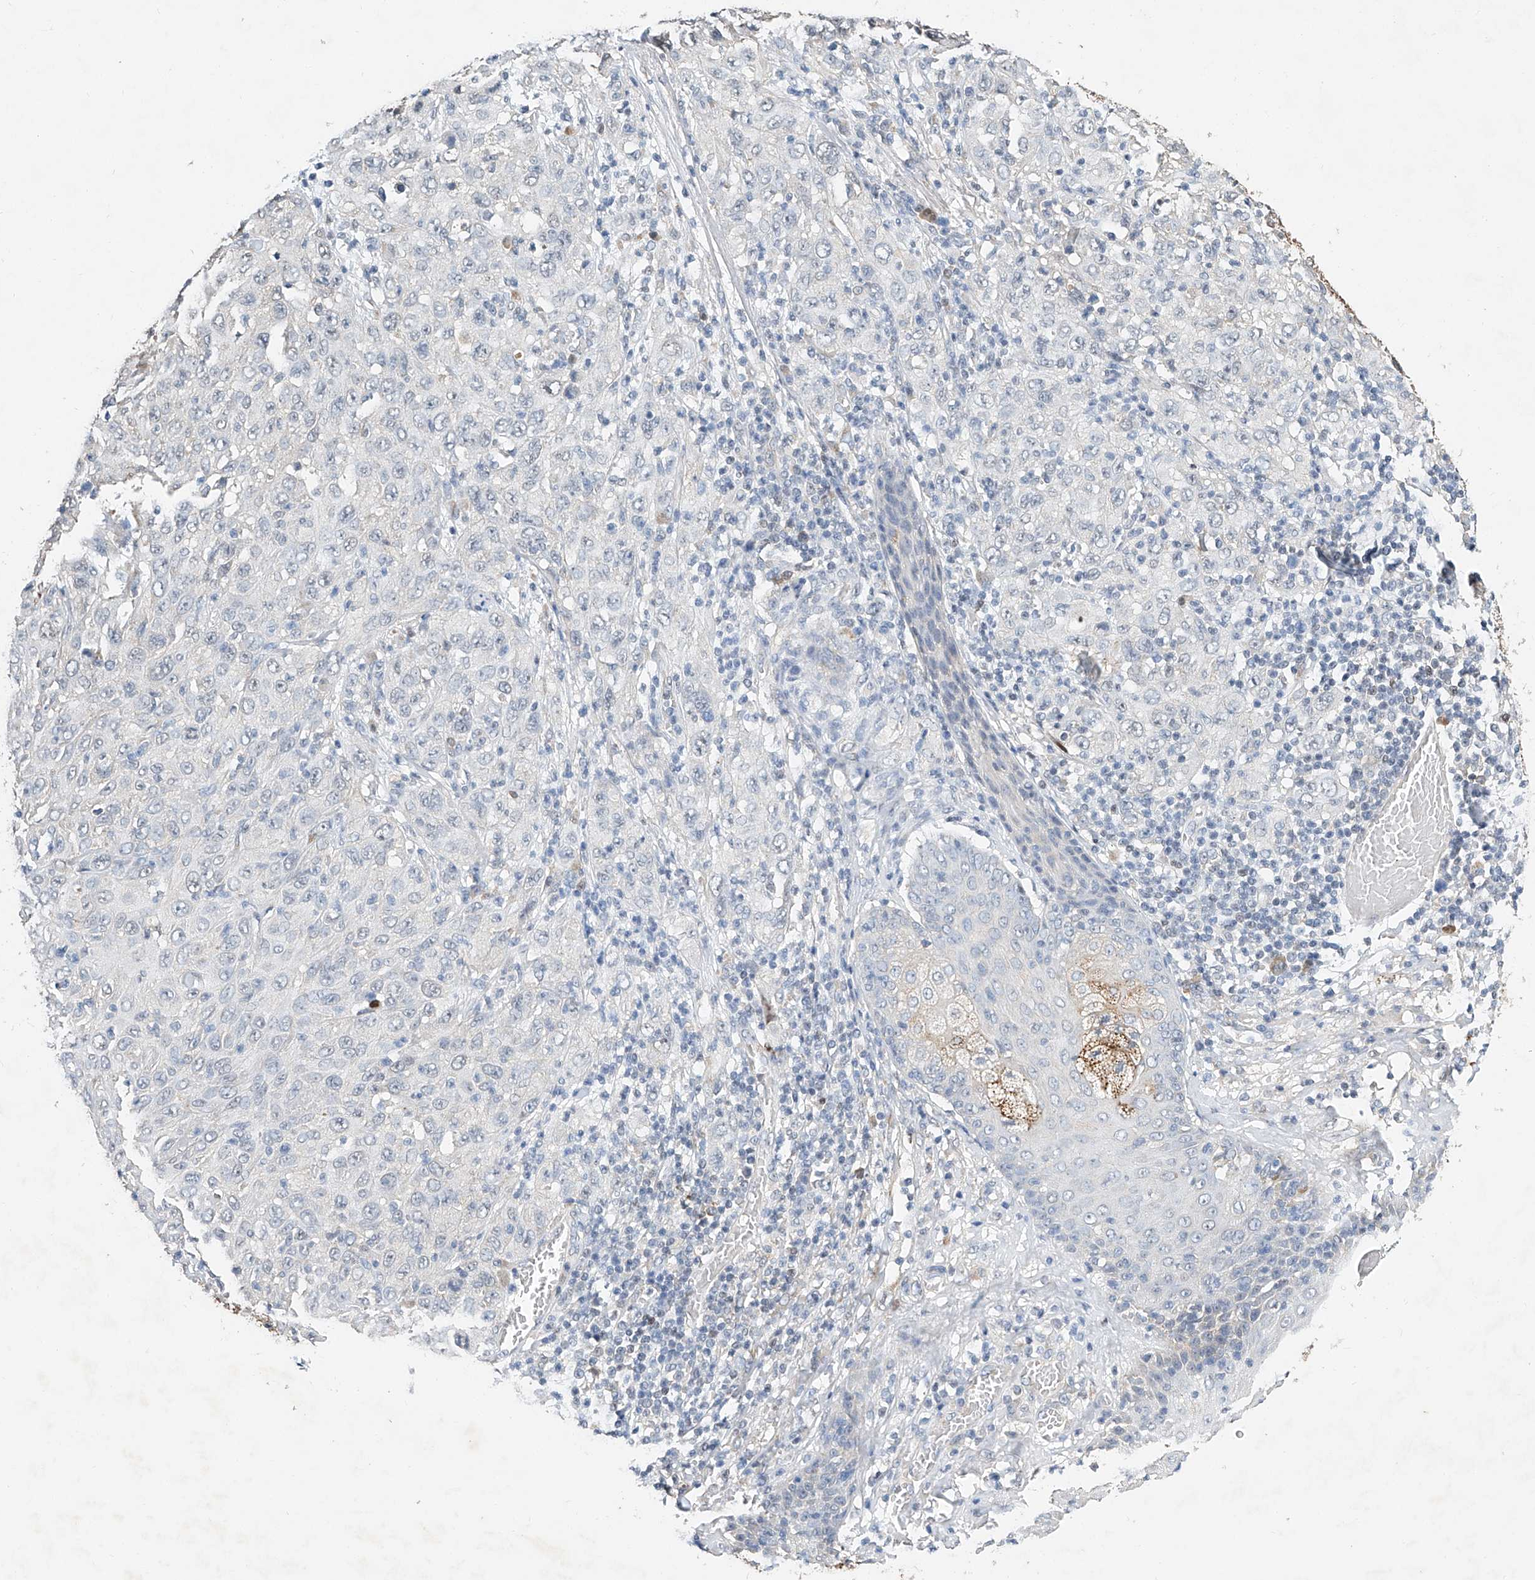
{"staining": {"intensity": "negative", "quantity": "none", "location": "none"}, "tissue": "skin cancer", "cell_type": "Tumor cells", "image_type": "cancer", "snomed": [{"axis": "morphology", "description": "Squamous cell carcinoma, NOS"}, {"axis": "topography", "description": "Skin"}], "caption": "There is no significant expression in tumor cells of squamous cell carcinoma (skin).", "gene": "CTDP1", "patient": {"sex": "female", "age": 88}}